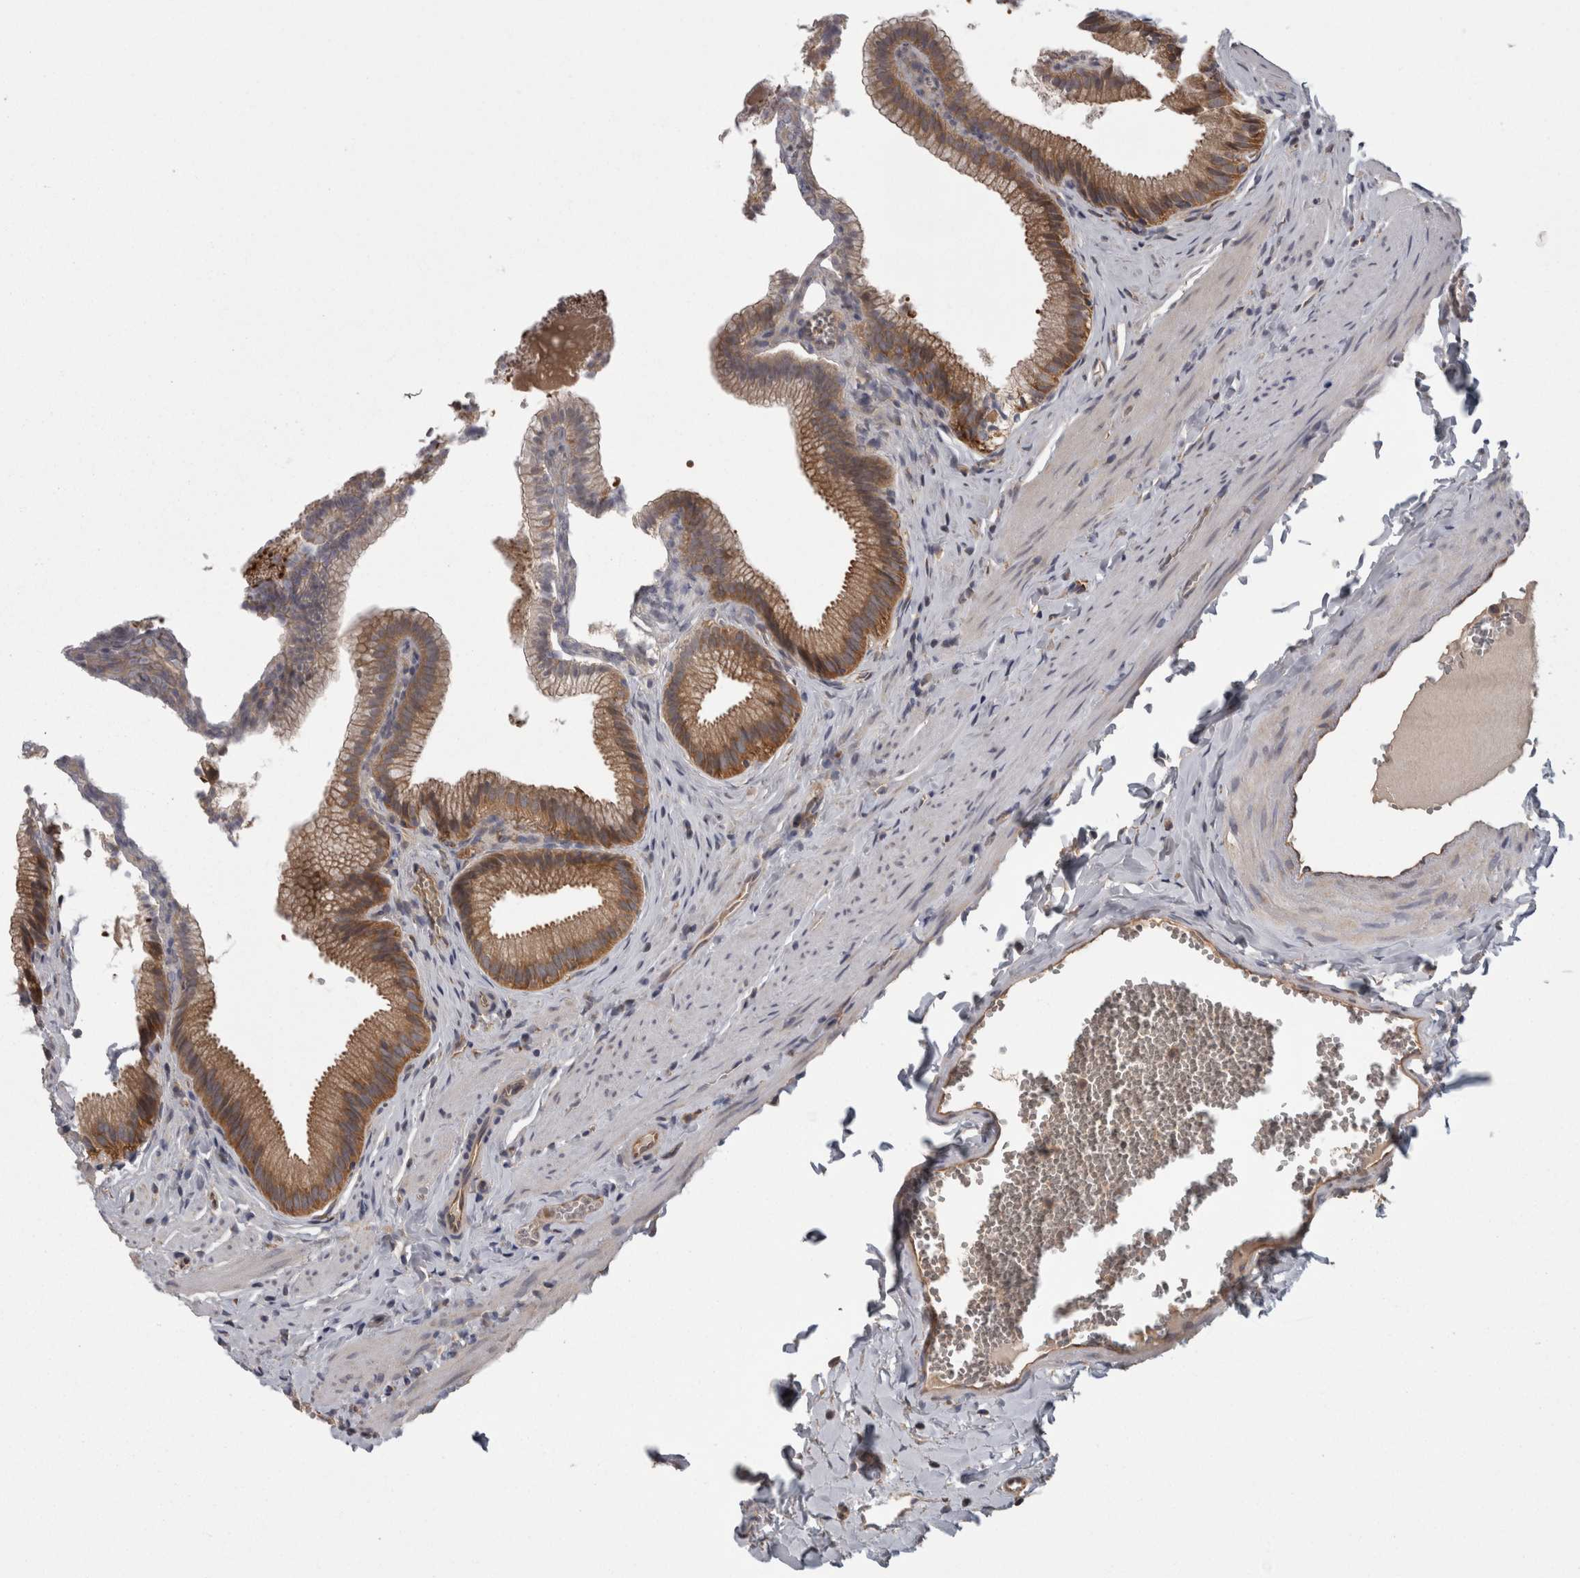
{"staining": {"intensity": "moderate", "quantity": ">75%", "location": "cytoplasmic/membranous"}, "tissue": "gallbladder", "cell_type": "Glandular cells", "image_type": "normal", "snomed": [{"axis": "morphology", "description": "Normal tissue, NOS"}, {"axis": "topography", "description": "Gallbladder"}], "caption": "High-power microscopy captured an immunohistochemistry (IHC) image of normal gallbladder, revealing moderate cytoplasmic/membranous positivity in approximately >75% of glandular cells. The protein of interest is stained brown, and the nuclei are stained in blue (DAB IHC with brightfield microscopy, high magnification).", "gene": "SMCR8", "patient": {"sex": "male", "age": 38}}